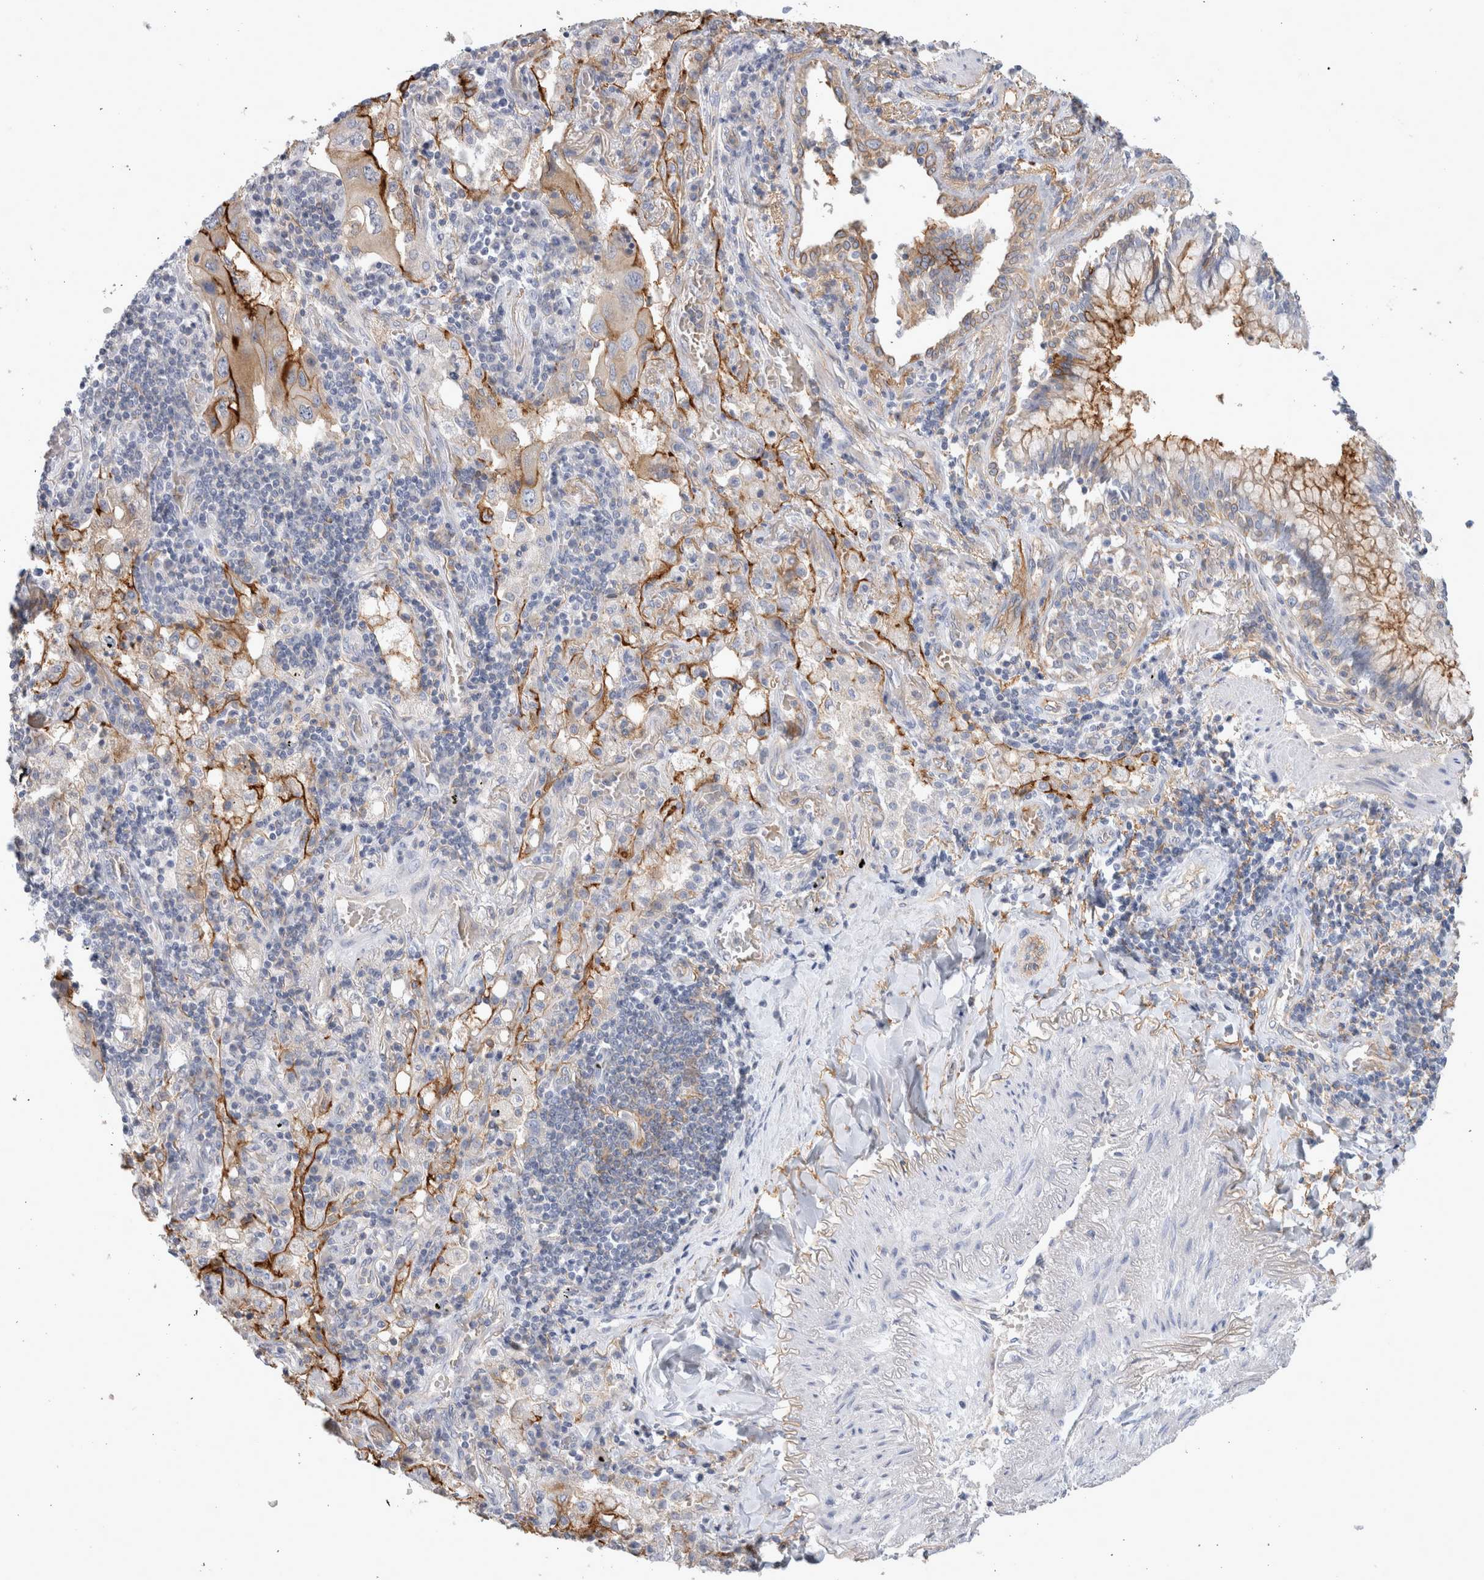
{"staining": {"intensity": "strong", "quantity": "<25%", "location": "cytoplasmic/membranous"}, "tissue": "lung cancer", "cell_type": "Tumor cells", "image_type": "cancer", "snomed": [{"axis": "morphology", "description": "Adenocarcinoma, NOS"}, {"axis": "topography", "description": "Lung"}], "caption": "Protein analysis of adenocarcinoma (lung) tissue demonstrates strong cytoplasmic/membranous expression in about <25% of tumor cells.", "gene": "CD55", "patient": {"sex": "female", "age": 65}}